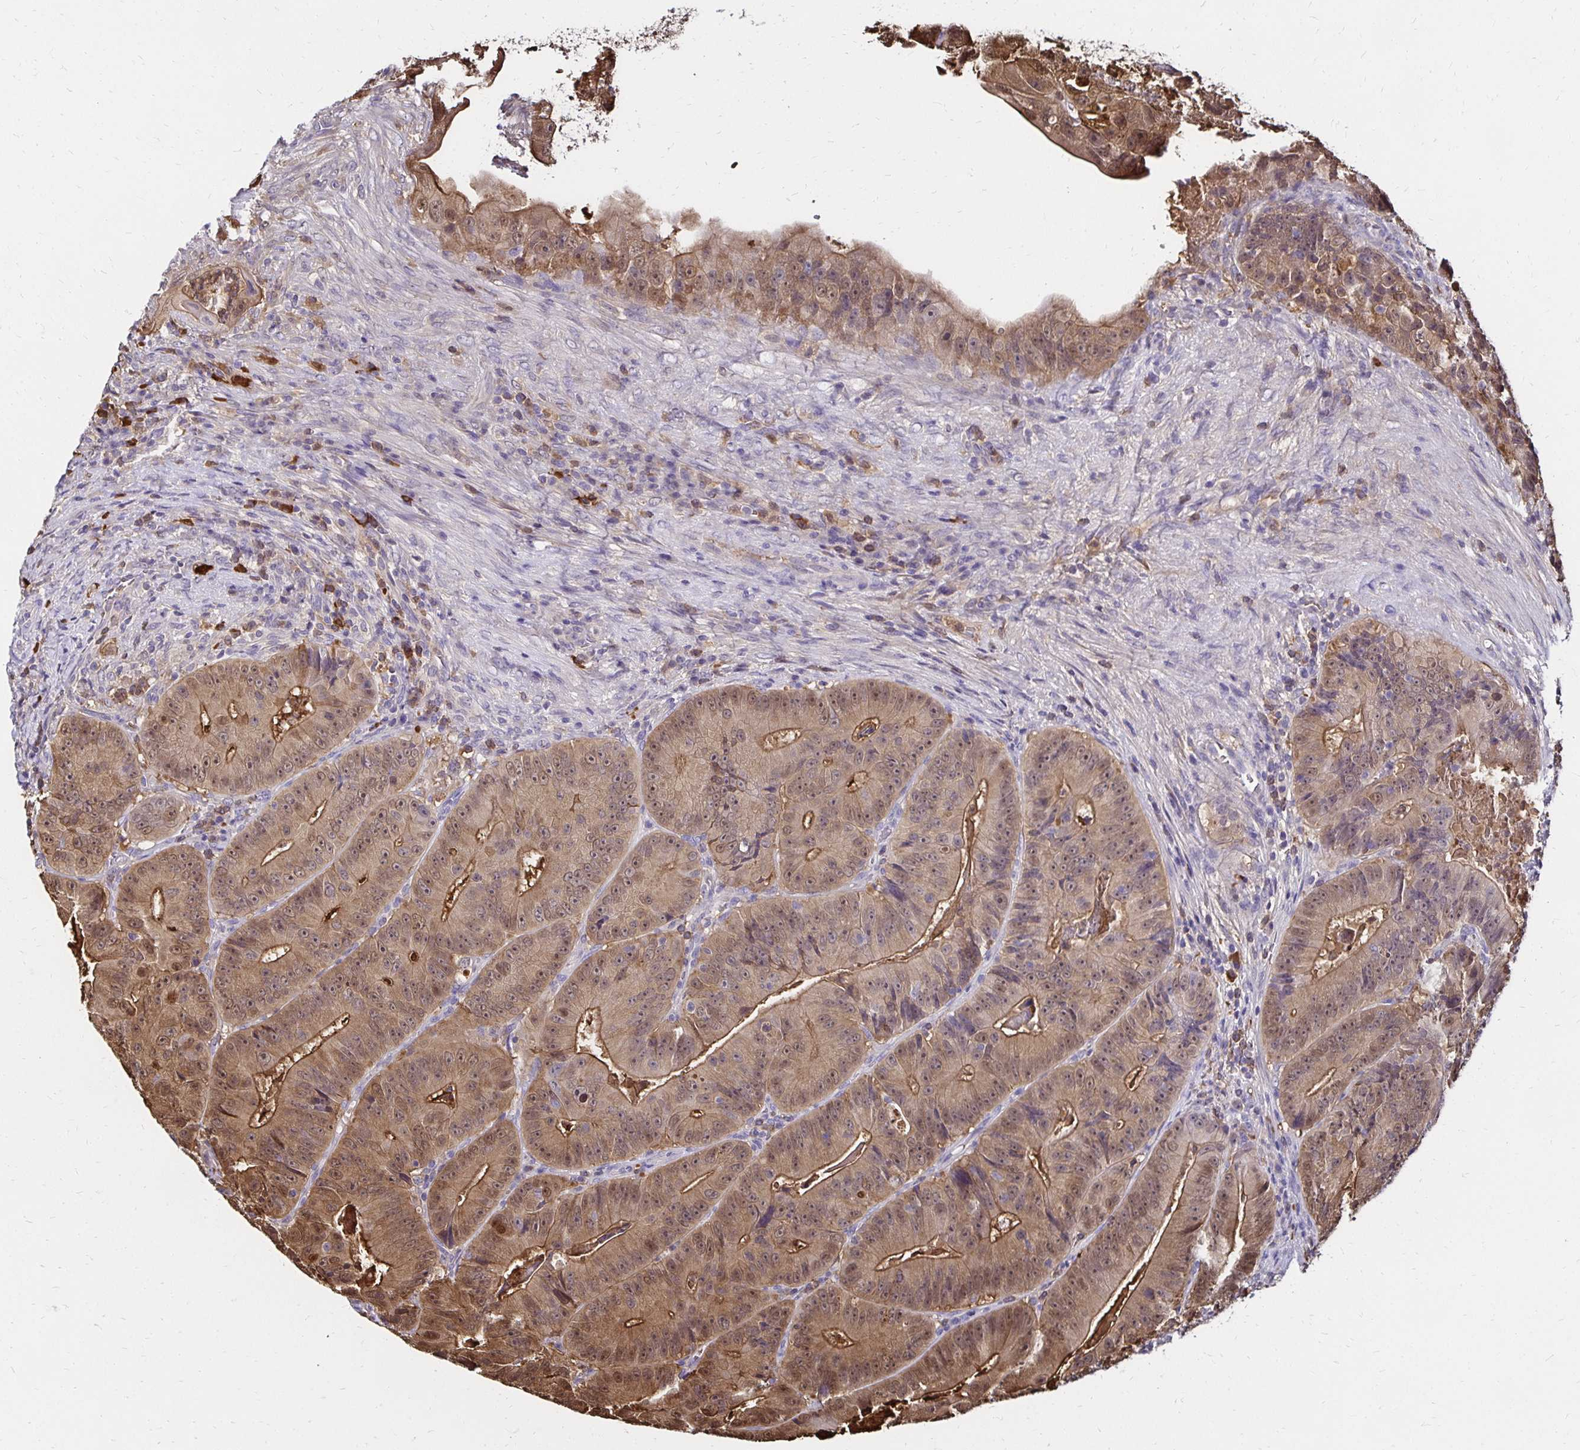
{"staining": {"intensity": "moderate", "quantity": ">75%", "location": "cytoplasmic/membranous,nuclear"}, "tissue": "colorectal cancer", "cell_type": "Tumor cells", "image_type": "cancer", "snomed": [{"axis": "morphology", "description": "Adenocarcinoma, NOS"}, {"axis": "topography", "description": "Colon"}], "caption": "Colorectal cancer was stained to show a protein in brown. There is medium levels of moderate cytoplasmic/membranous and nuclear staining in about >75% of tumor cells. (IHC, brightfield microscopy, high magnification).", "gene": "TXN", "patient": {"sex": "female", "age": 86}}